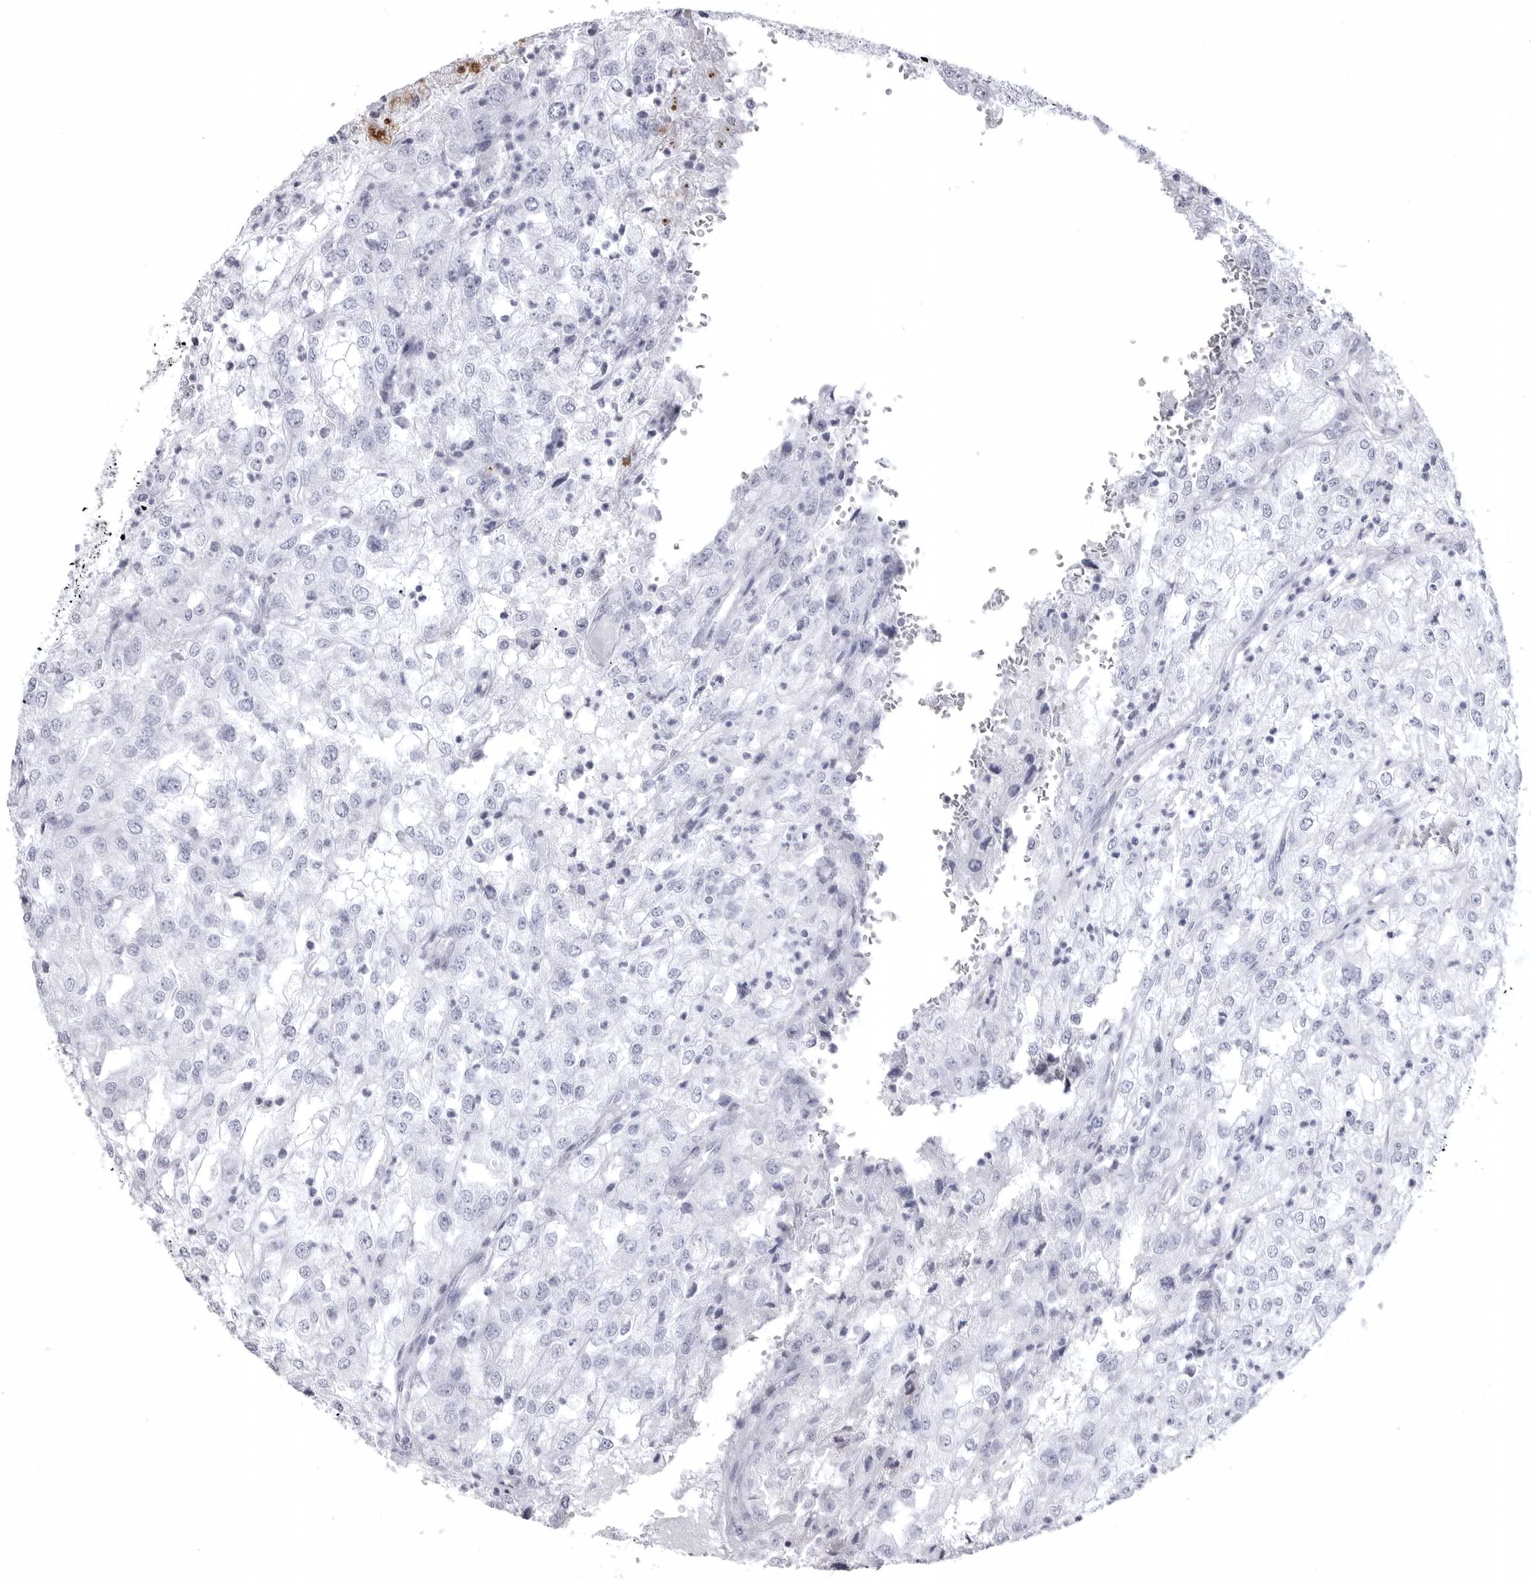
{"staining": {"intensity": "negative", "quantity": "none", "location": "none"}, "tissue": "renal cancer", "cell_type": "Tumor cells", "image_type": "cancer", "snomed": [{"axis": "morphology", "description": "Adenocarcinoma, NOS"}, {"axis": "topography", "description": "Kidney"}], "caption": "High magnification brightfield microscopy of adenocarcinoma (renal) stained with DAB (3,3'-diaminobenzidine) (brown) and counterstained with hematoxylin (blue): tumor cells show no significant positivity.", "gene": "COL26A1", "patient": {"sex": "female", "age": 54}}